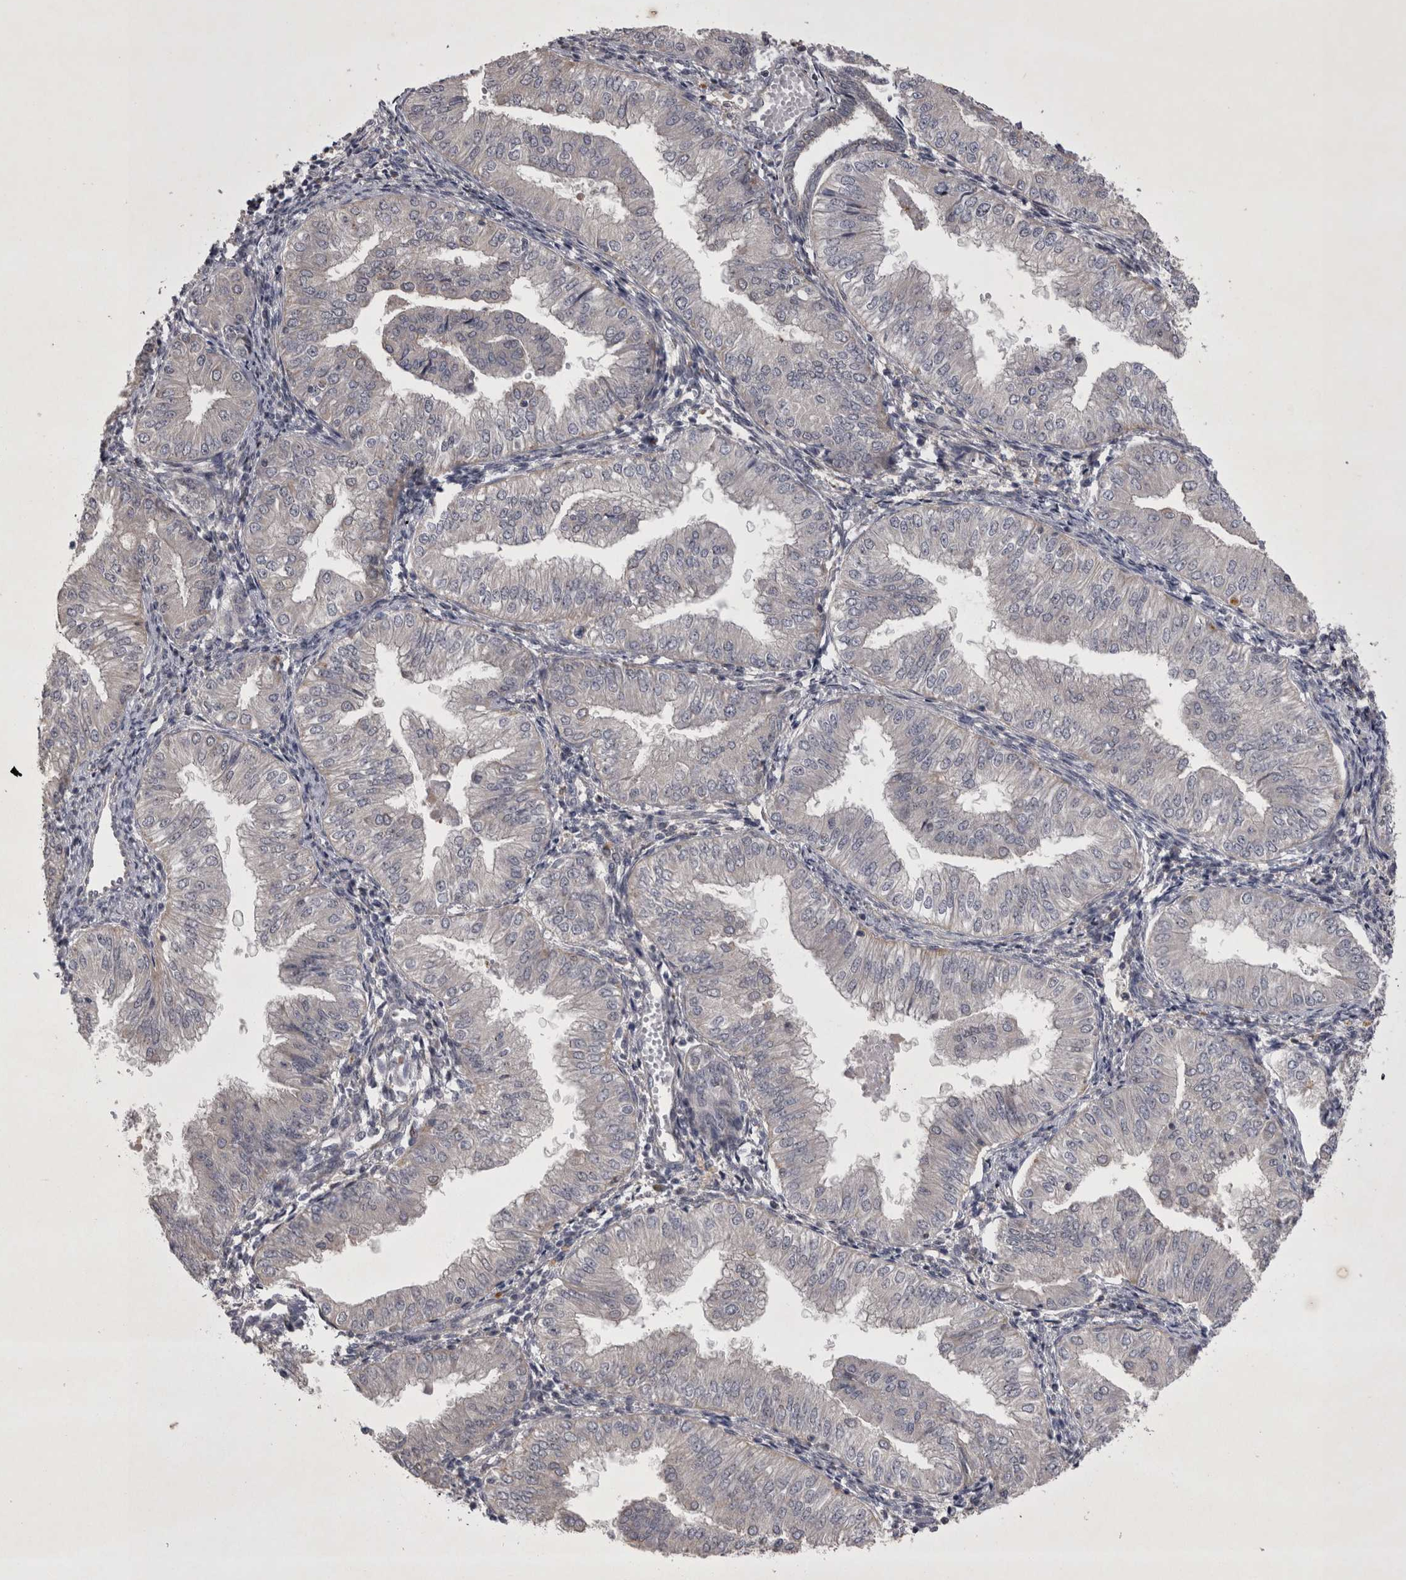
{"staining": {"intensity": "negative", "quantity": "none", "location": "none"}, "tissue": "endometrial cancer", "cell_type": "Tumor cells", "image_type": "cancer", "snomed": [{"axis": "morphology", "description": "Normal tissue, NOS"}, {"axis": "morphology", "description": "Adenocarcinoma, NOS"}, {"axis": "topography", "description": "Endometrium"}], "caption": "Endometrial adenocarcinoma stained for a protein using immunohistochemistry (IHC) reveals no positivity tumor cells.", "gene": "CTBS", "patient": {"sex": "female", "age": 53}}